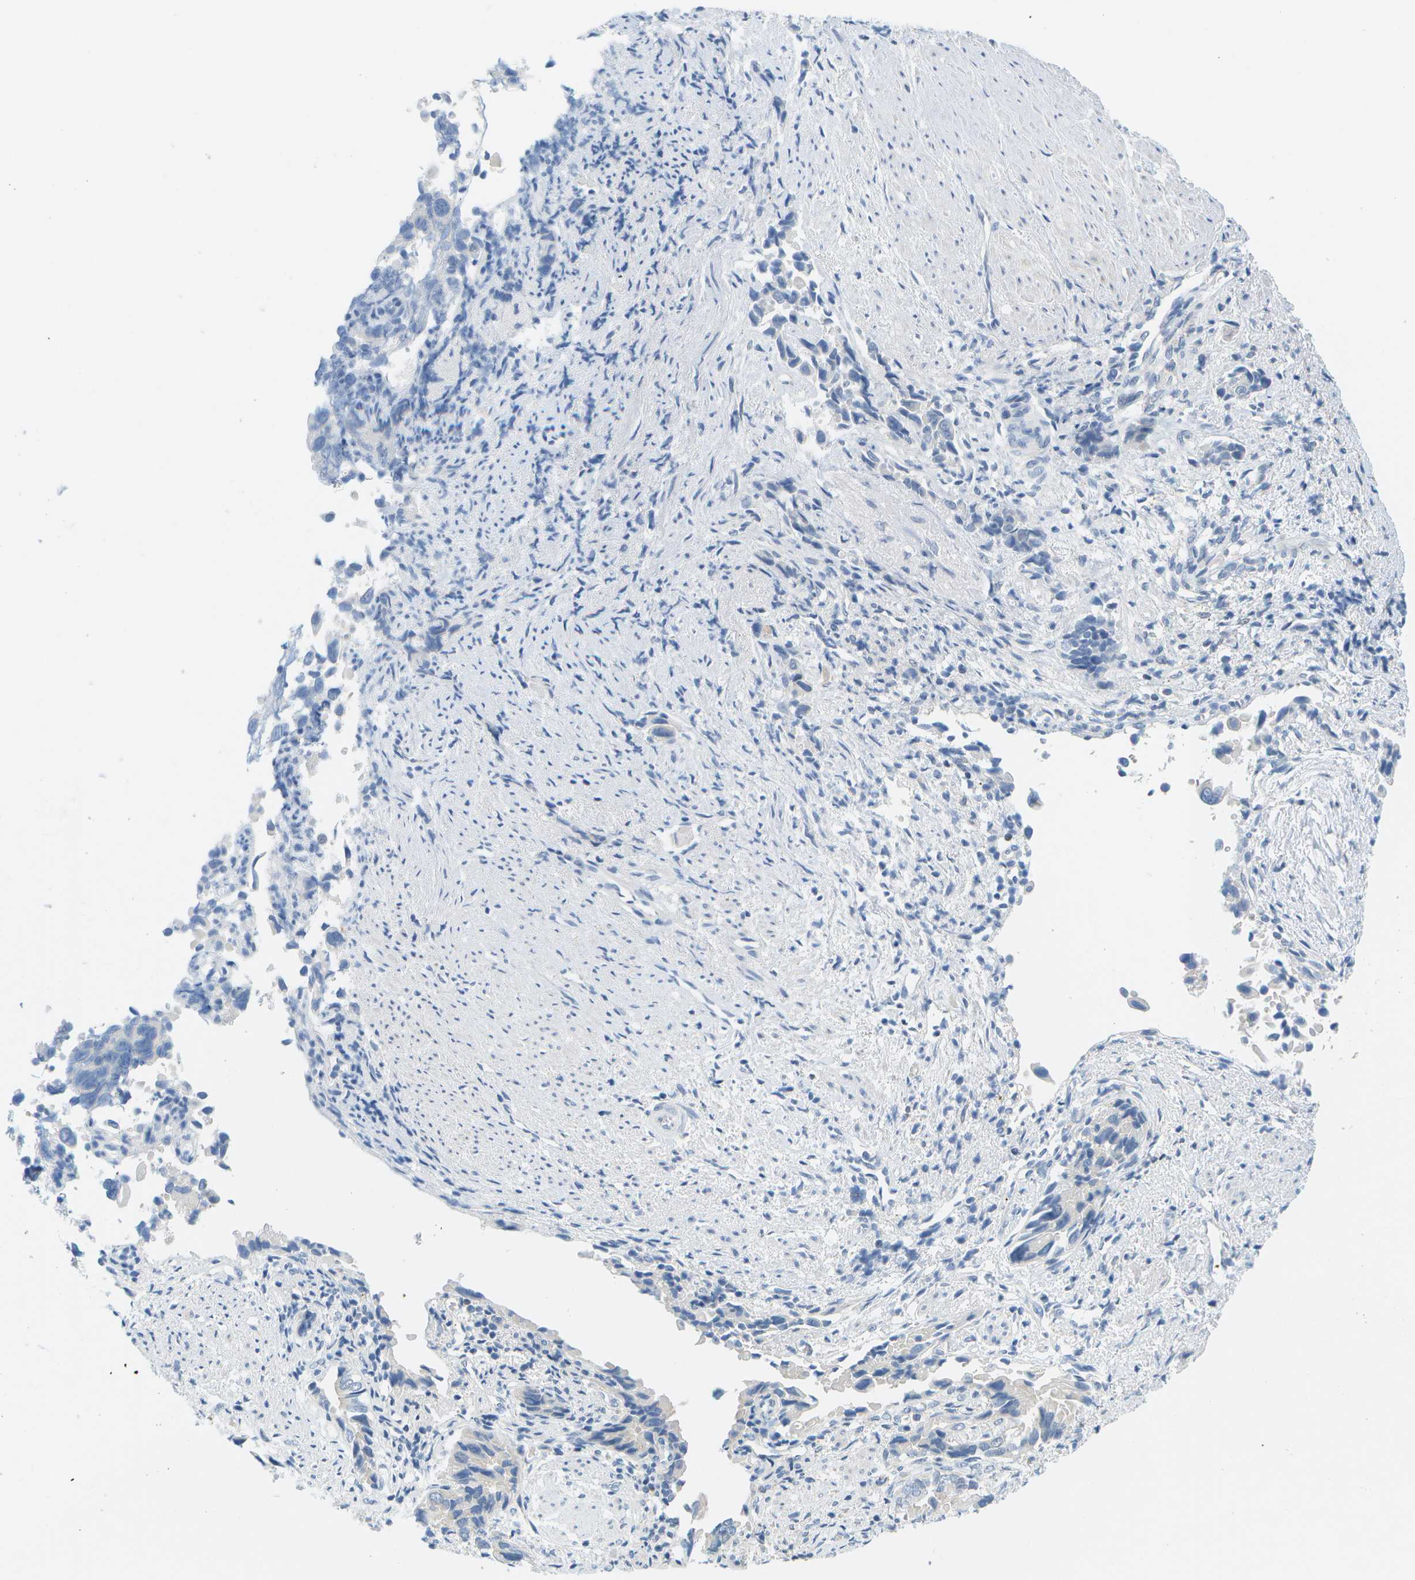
{"staining": {"intensity": "negative", "quantity": "none", "location": "none"}, "tissue": "liver cancer", "cell_type": "Tumor cells", "image_type": "cancer", "snomed": [{"axis": "morphology", "description": "Cholangiocarcinoma"}, {"axis": "topography", "description": "Liver"}], "caption": "Liver cancer (cholangiocarcinoma) was stained to show a protein in brown. There is no significant expression in tumor cells.", "gene": "CUL9", "patient": {"sex": "female", "age": 79}}